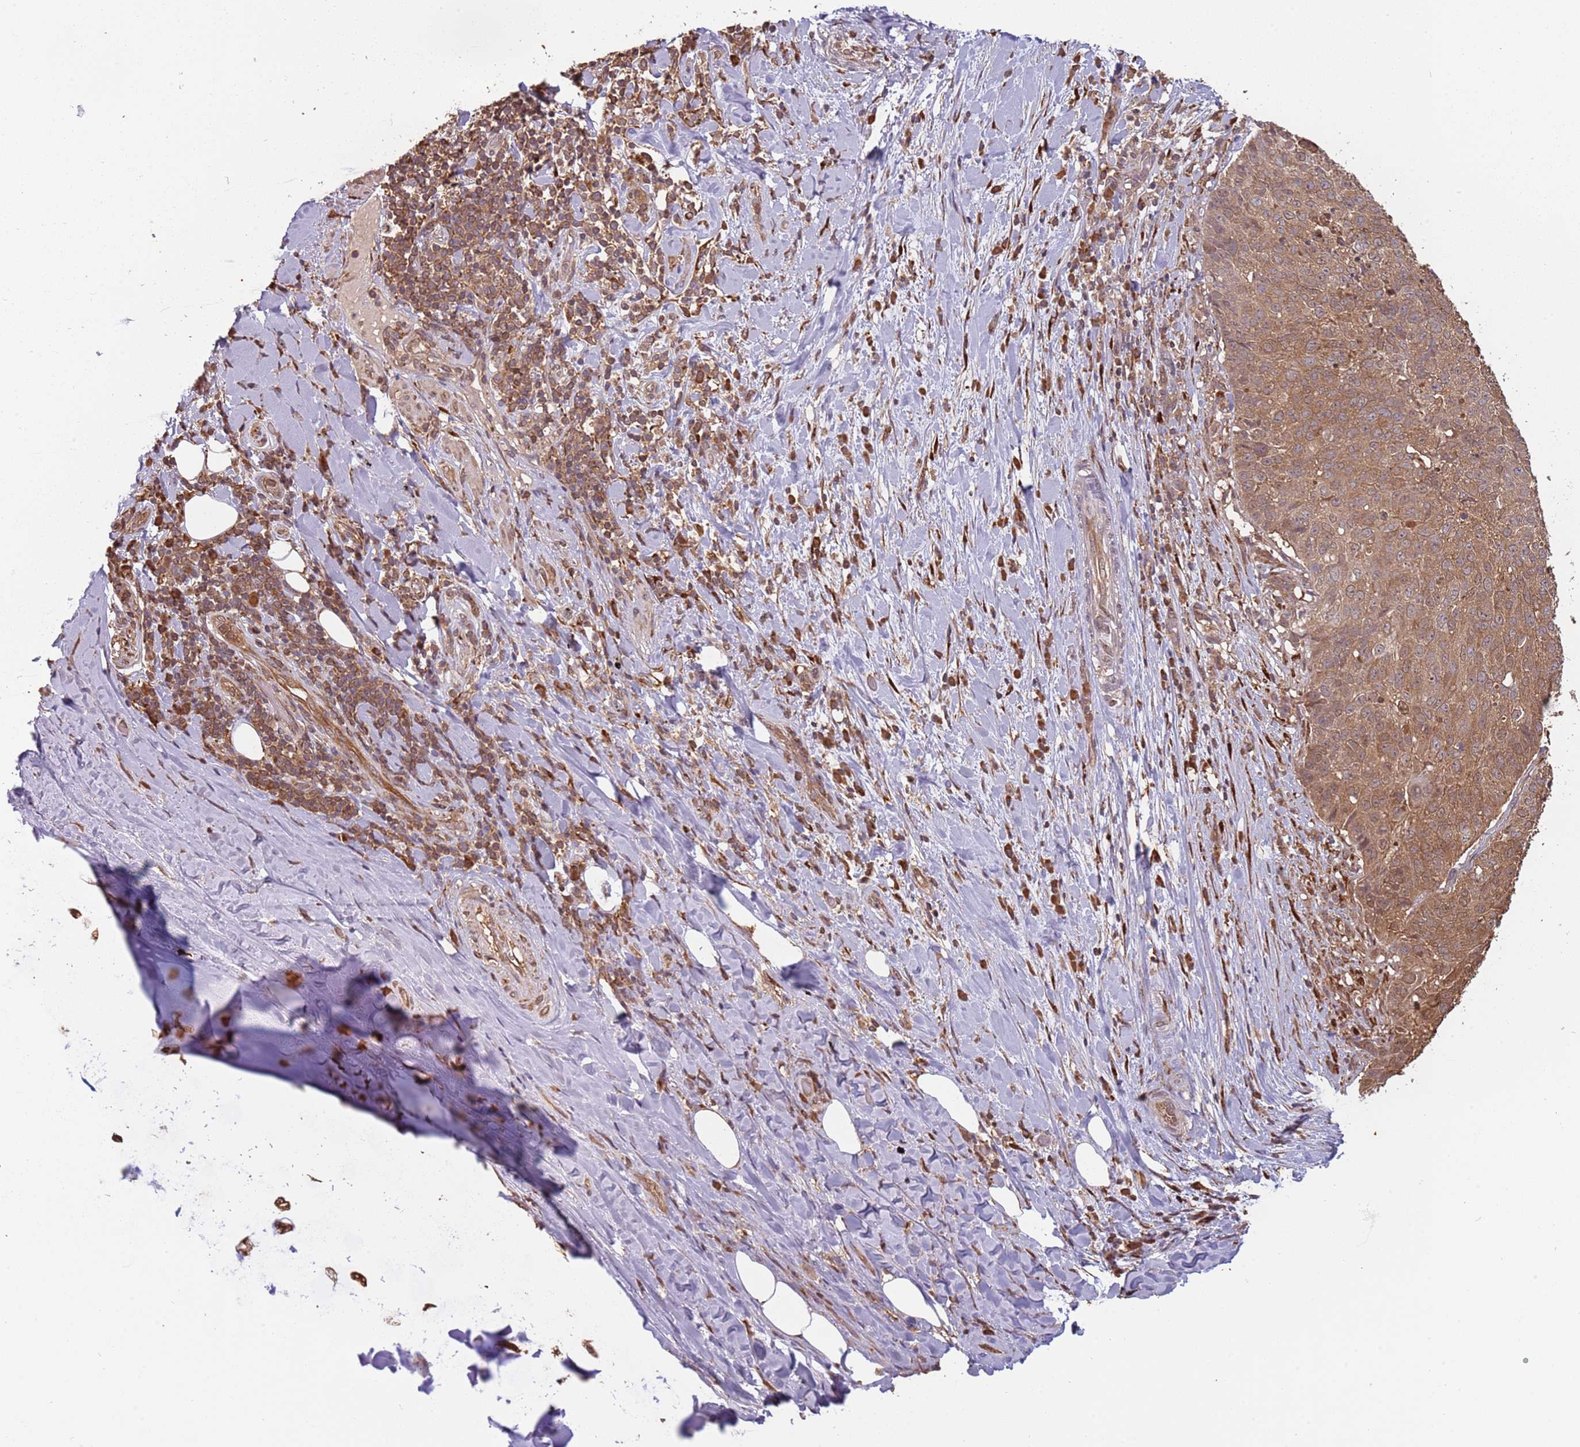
{"staining": {"intensity": "moderate", "quantity": "25%-75%", "location": "cytoplasmic/membranous"}, "tissue": "adipose tissue", "cell_type": "Adipocytes", "image_type": "normal", "snomed": [{"axis": "morphology", "description": "Normal tissue, NOS"}, {"axis": "morphology", "description": "Squamous cell carcinoma, NOS"}, {"axis": "topography", "description": "Bronchus"}, {"axis": "topography", "description": "Lung"}], "caption": "Moderate cytoplasmic/membranous protein positivity is identified in about 25%-75% of adipocytes in adipose tissue. (DAB (3,3'-diaminobenzidine) IHC, brown staining for protein, blue staining for nuclei).", "gene": "COG4", "patient": {"sex": "male", "age": 64}}